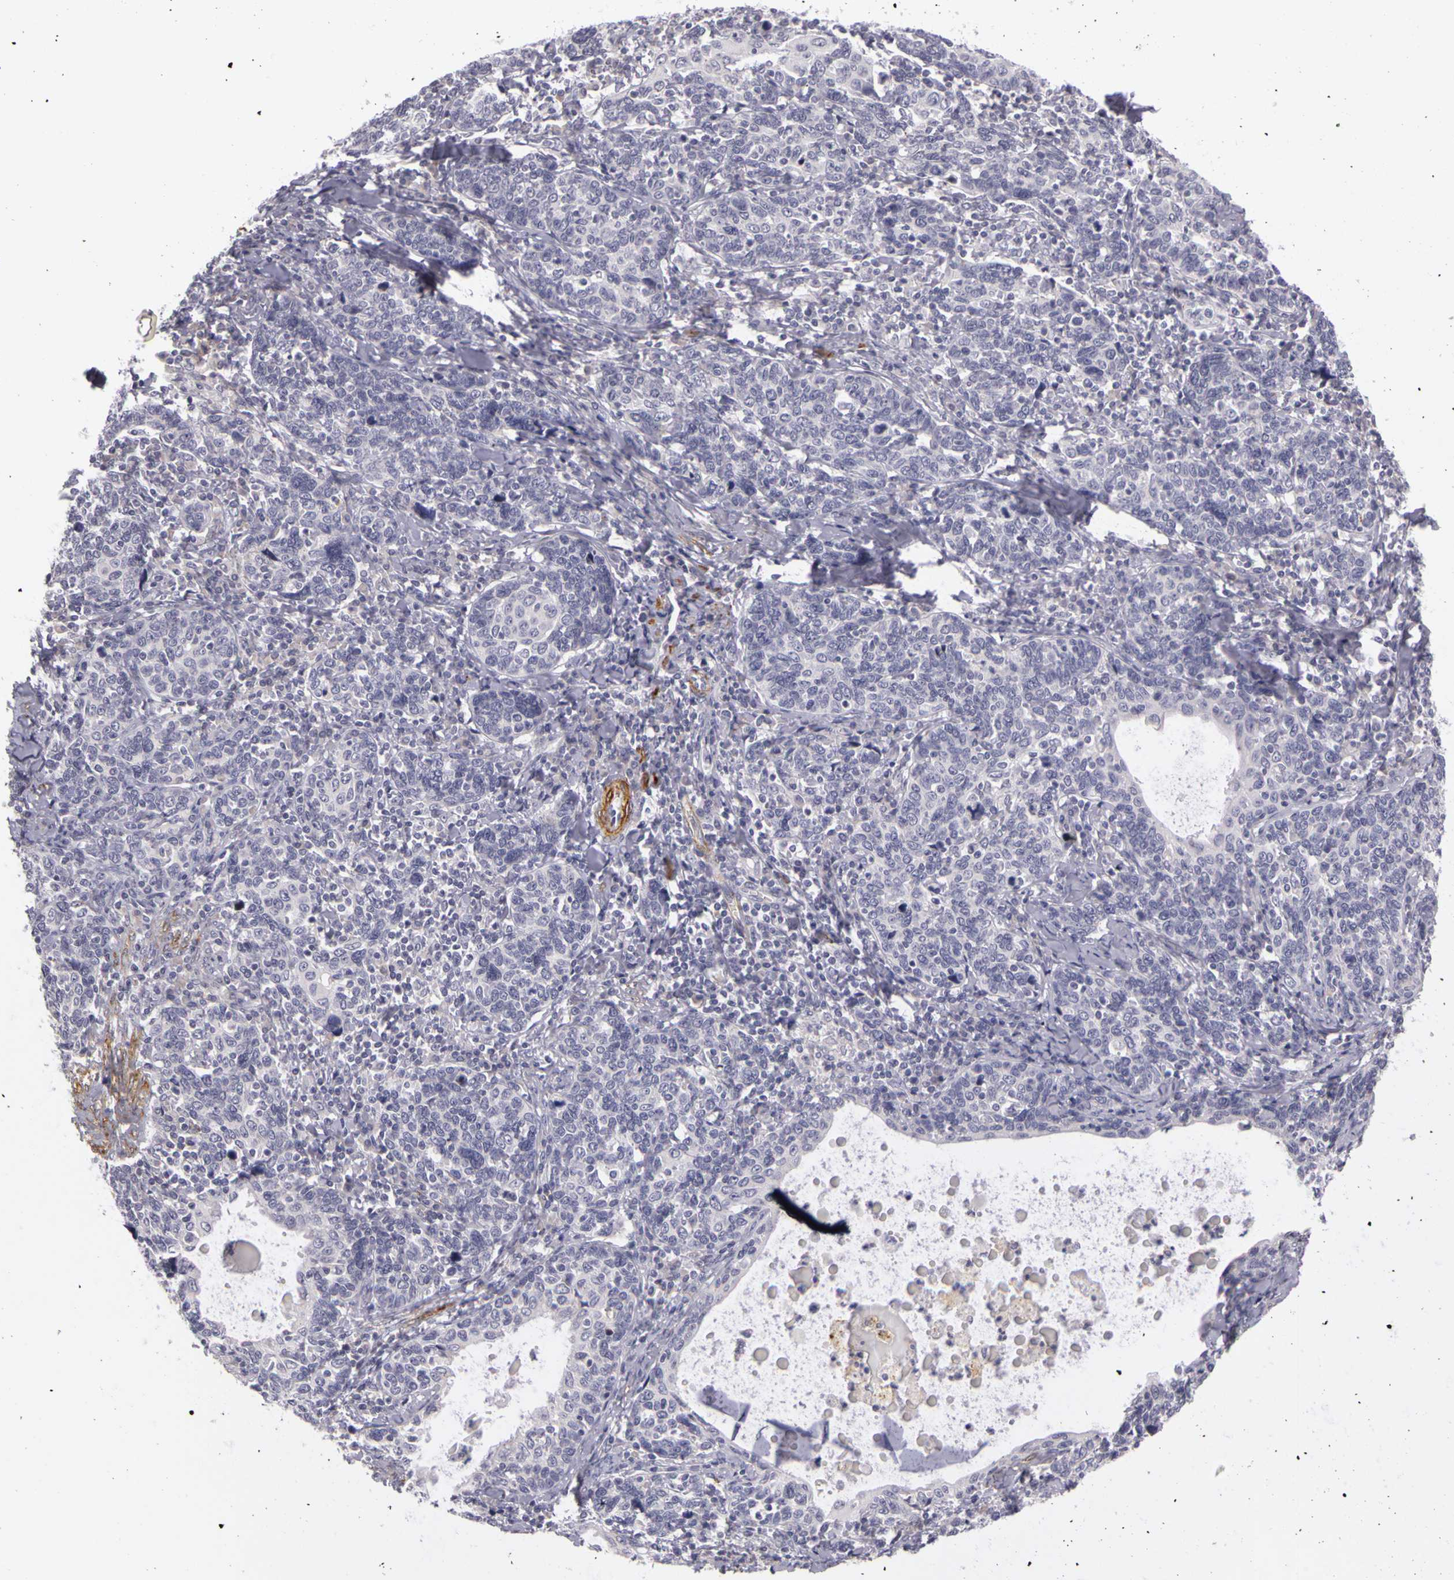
{"staining": {"intensity": "negative", "quantity": "none", "location": "none"}, "tissue": "cervical cancer", "cell_type": "Tumor cells", "image_type": "cancer", "snomed": [{"axis": "morphology", "description": "Squamous cell carcinoma, NOS"}, {"axis": "topography", "description": "Cervix"}], "caption": "Cervical squamous cell carcinoma was stained to show a protein in brown. There is no significant positivity in tumor cells. The staining is performed using DAB (3,3'-diaminobenzidine) brown chromogen with nuclei counter-stained in using hematoxylin.", "gene": "CNTN2", "patient": {"sex": "female", "age": 41}}